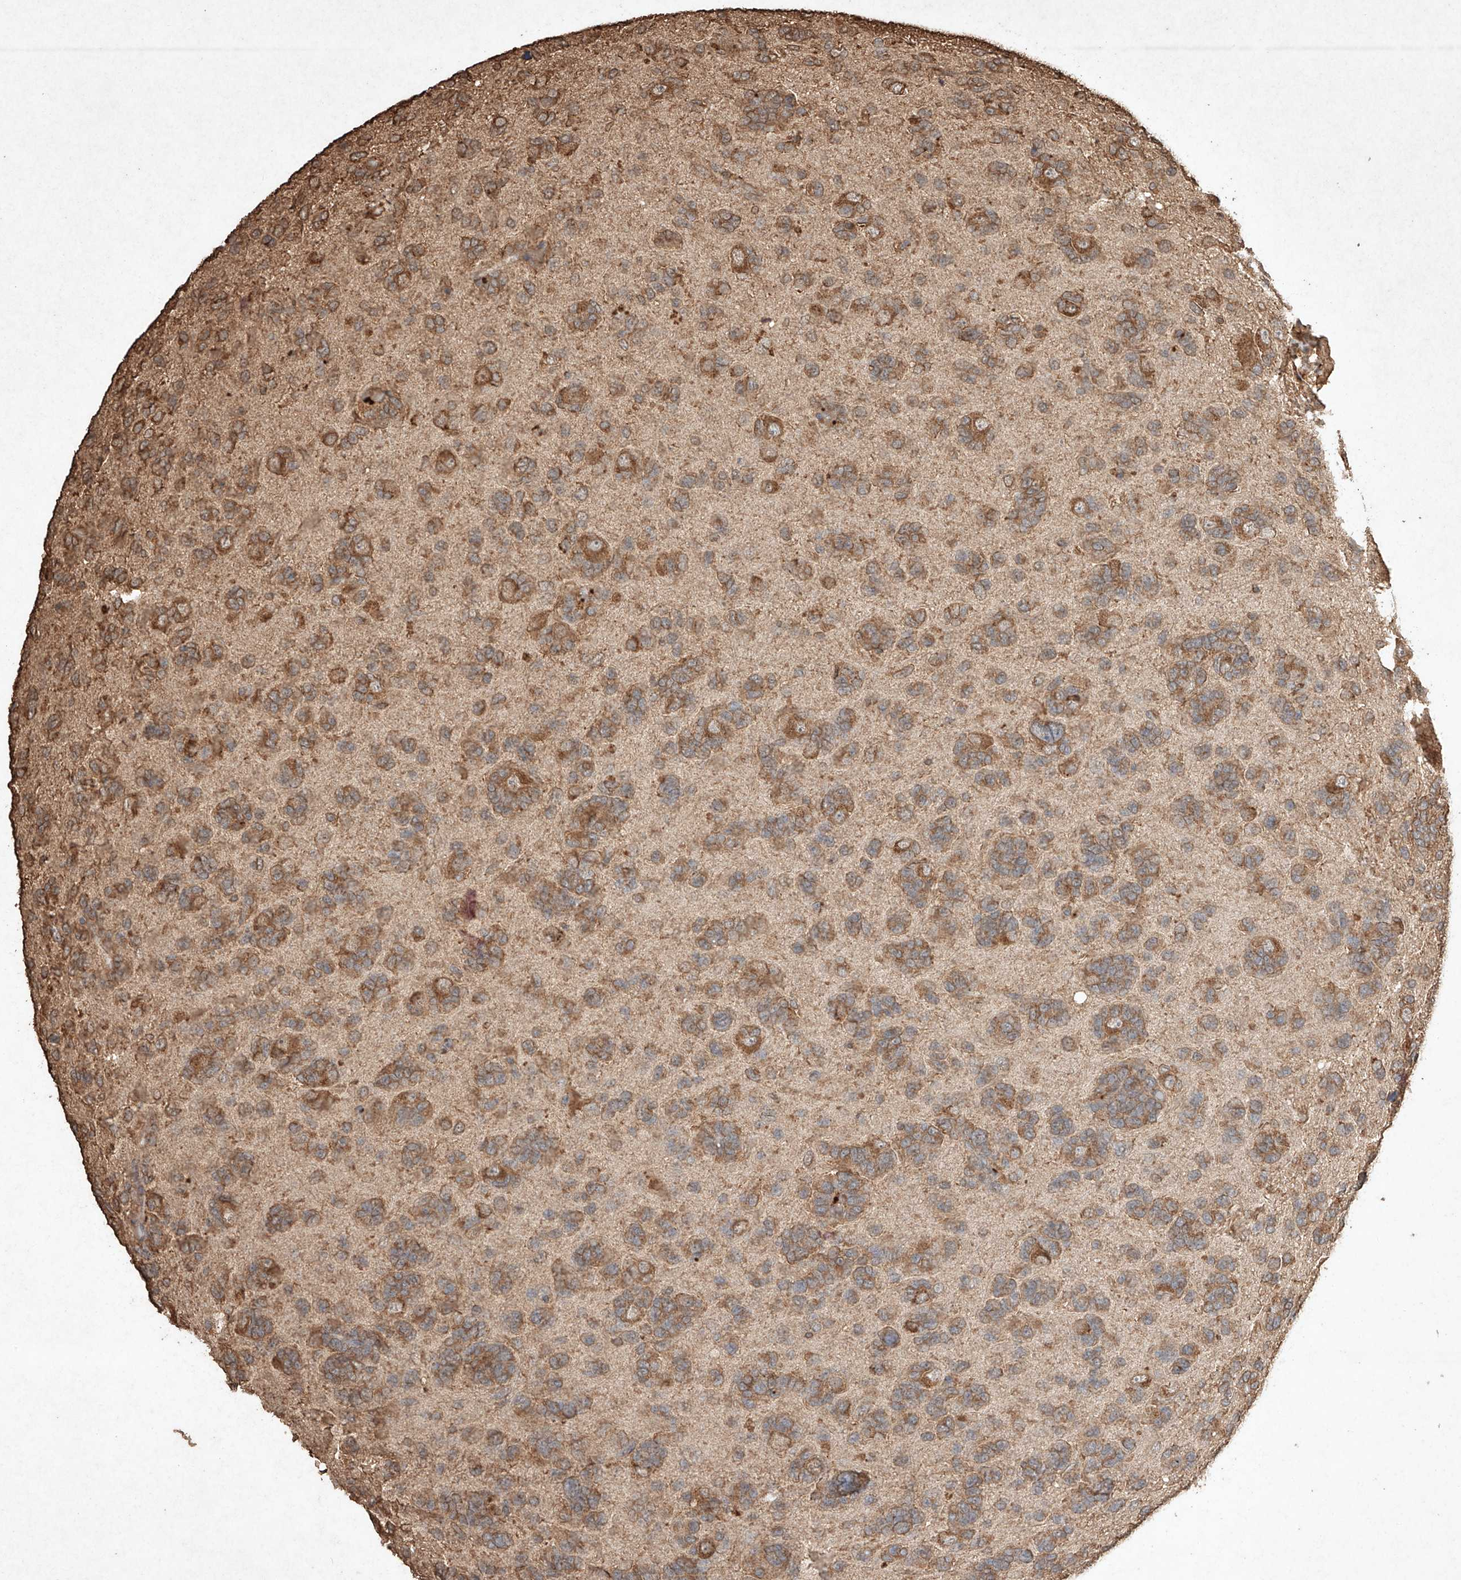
{"staining": {"intensity": "moderate", "quantity": ">75%", "location": "cytoplasmic/membranous"}, "tissue": "glioma", "cell_type": "Tumor cells", "image_type": "cancer", "snomed": [{"axis": "morphology", "description": "Glioma, malignant, High grade"}, {"axis": "topography", "description": "Brain"}], "caption": "This is an image of immunohistochemistry staining of glioma, which shows moderate staining in the cytoplasmic/membranous of tumor cells.", "gene": "M6PR", "patient": {"sex": "female", "age": 59}}